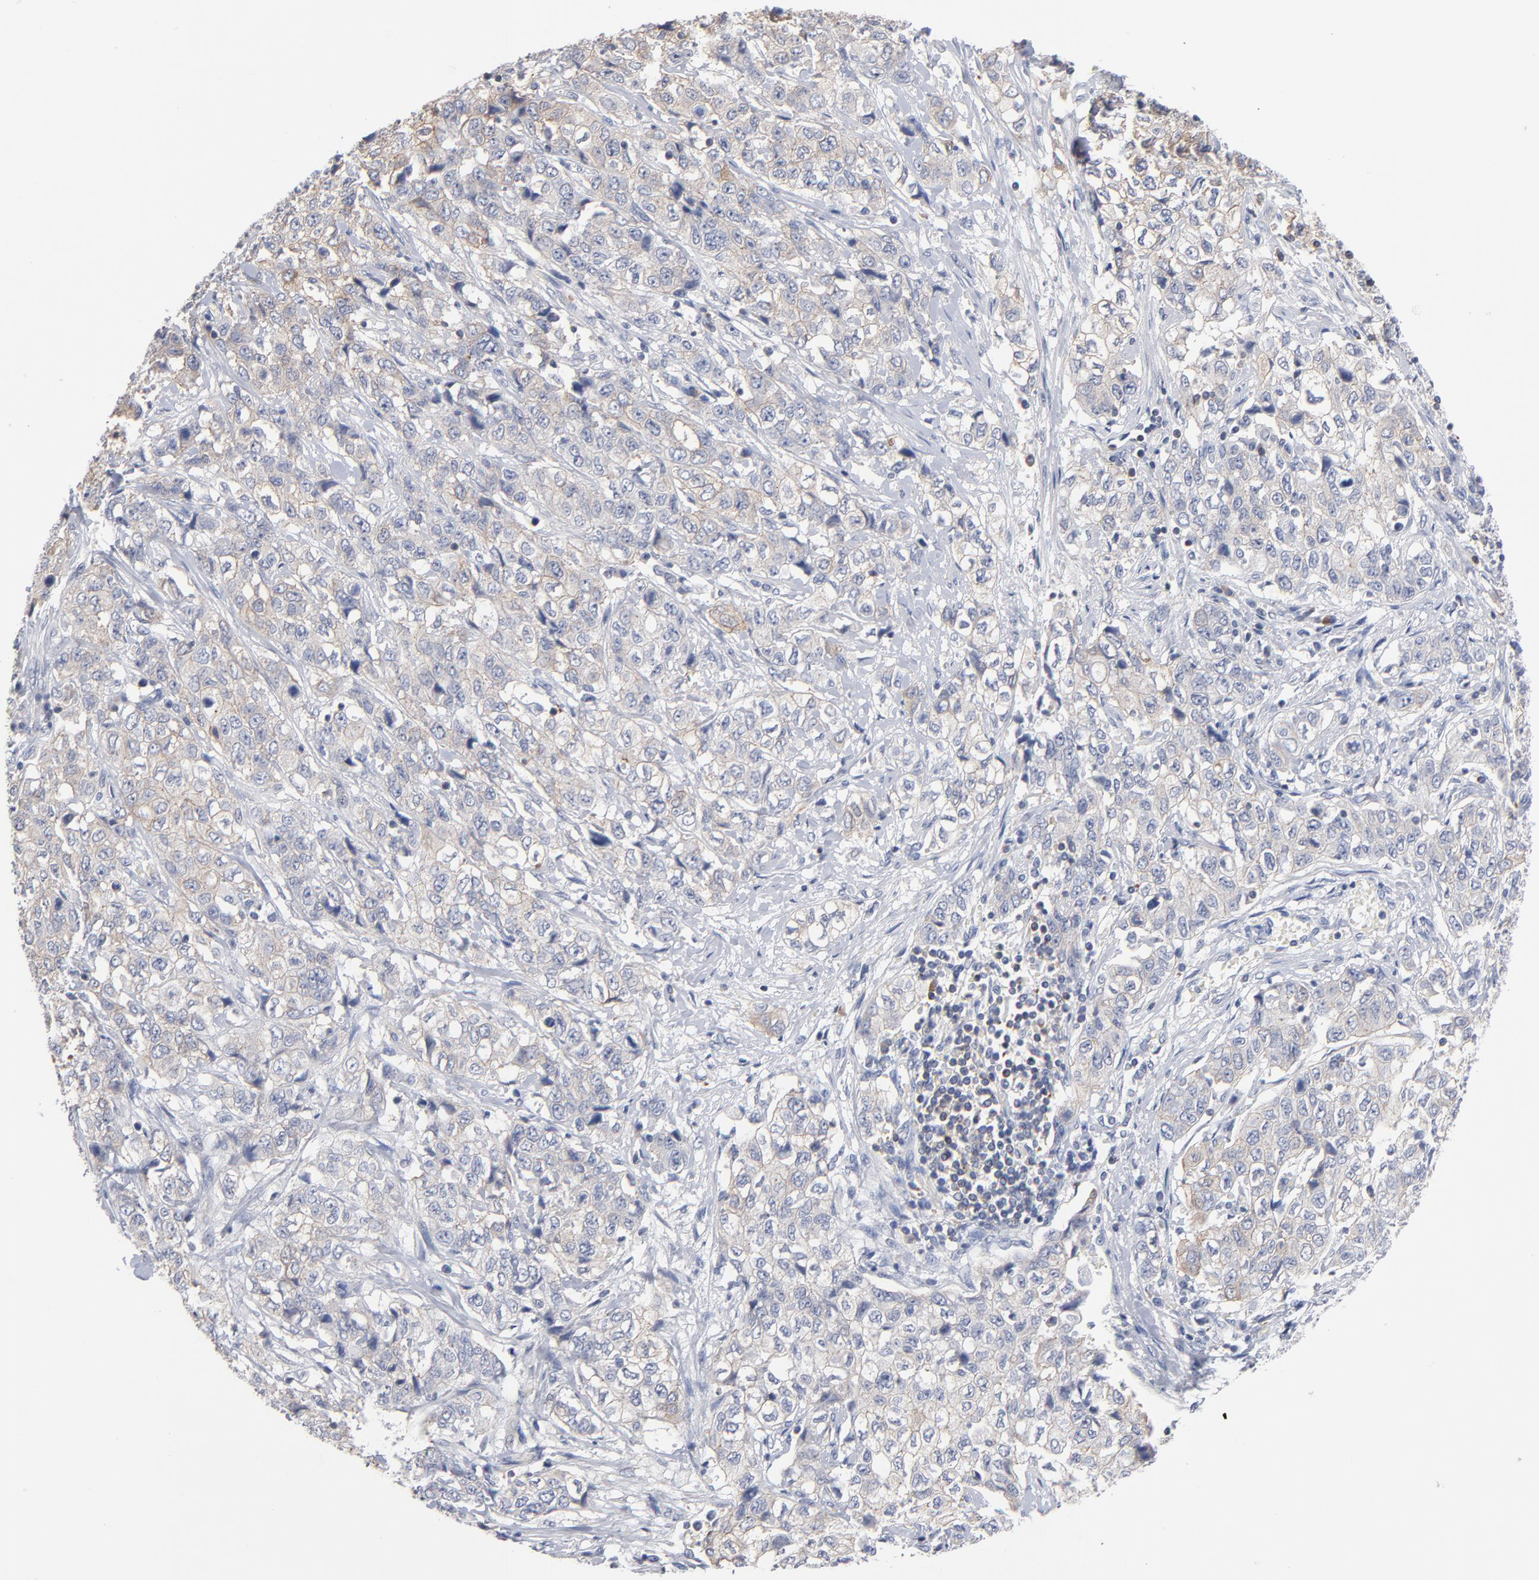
{"staining": {"intensity": "weak", "quantity": ">75%", "location": "cytoplasmic/membranous"}, "tissue": "stomach cancer", "cell_type": "Tumor cells", "image_type": "cancer", "snomed": [{"axis": "morphology", "description": "Adenocarcinoma, NOS"}, {"axis": "topography", "description": "Stomach"}], "caption": "A photomicrograph of stomach cancer stained for a protein demonstrates weak cytoplasmic/membranous brown staining in tumor cells.", "gene": "PDLIM2", "patient": {"sex": "male", "age": 48}}